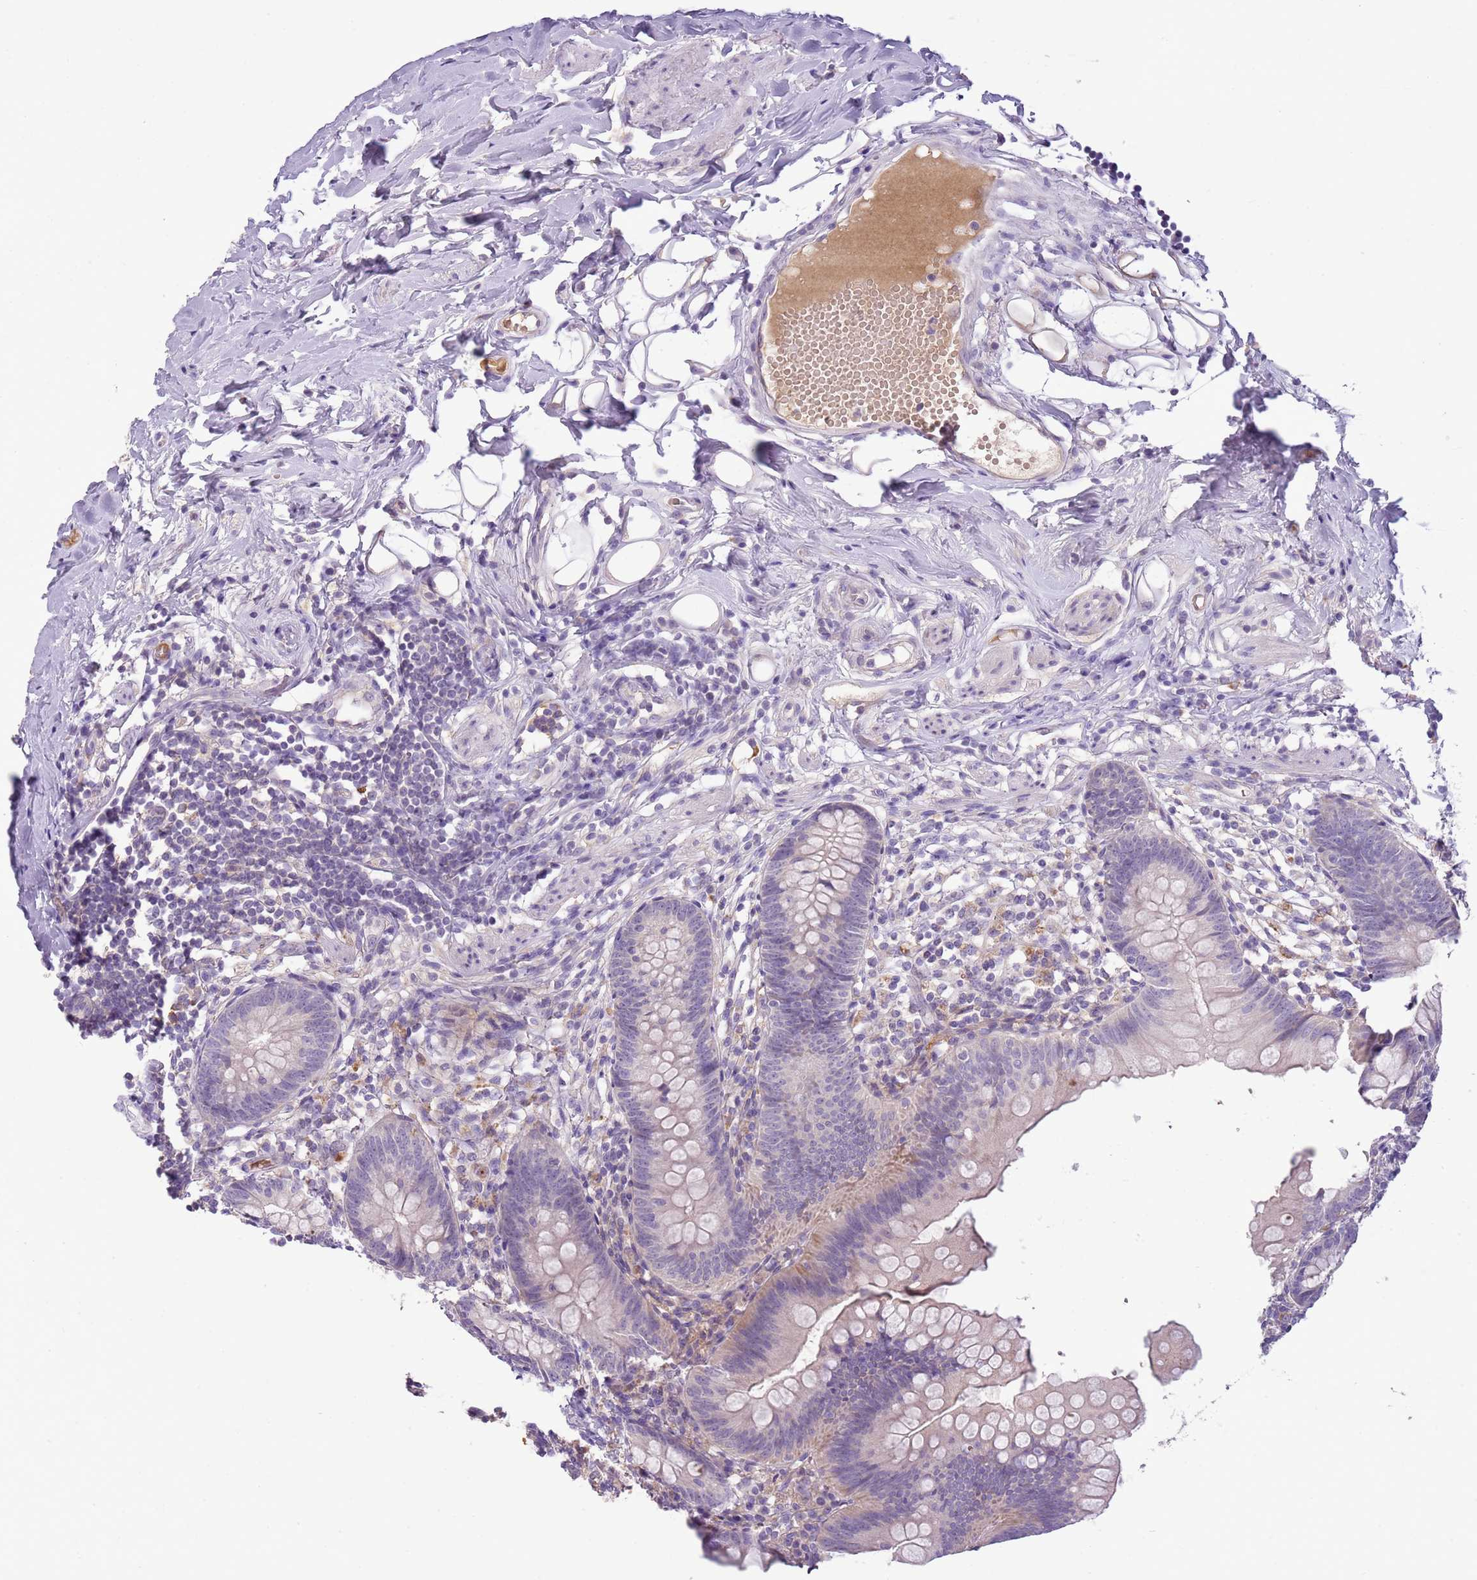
{"staining": {"intensity": "negative", "quantity": "none", "location": "none"}, "tissue": "appendix", "cell_type": "Glandular cells", "image_type": "normal", "snomed": [{"axis": "morphology", "description": "Normal tissue, NOS"}, {"axis": "topography", "description": "Appendix"}], "caption": "The IHC photomicrograph has no significant expression in glandular cells of appendix. (Brightfield microscopy of DAB (3,3'-diaminobenzidine) immunohistochemistry (IHC) at high magnification).", "gene": "SCAMP5", "patient": {"sex": "female", "age": 62}}